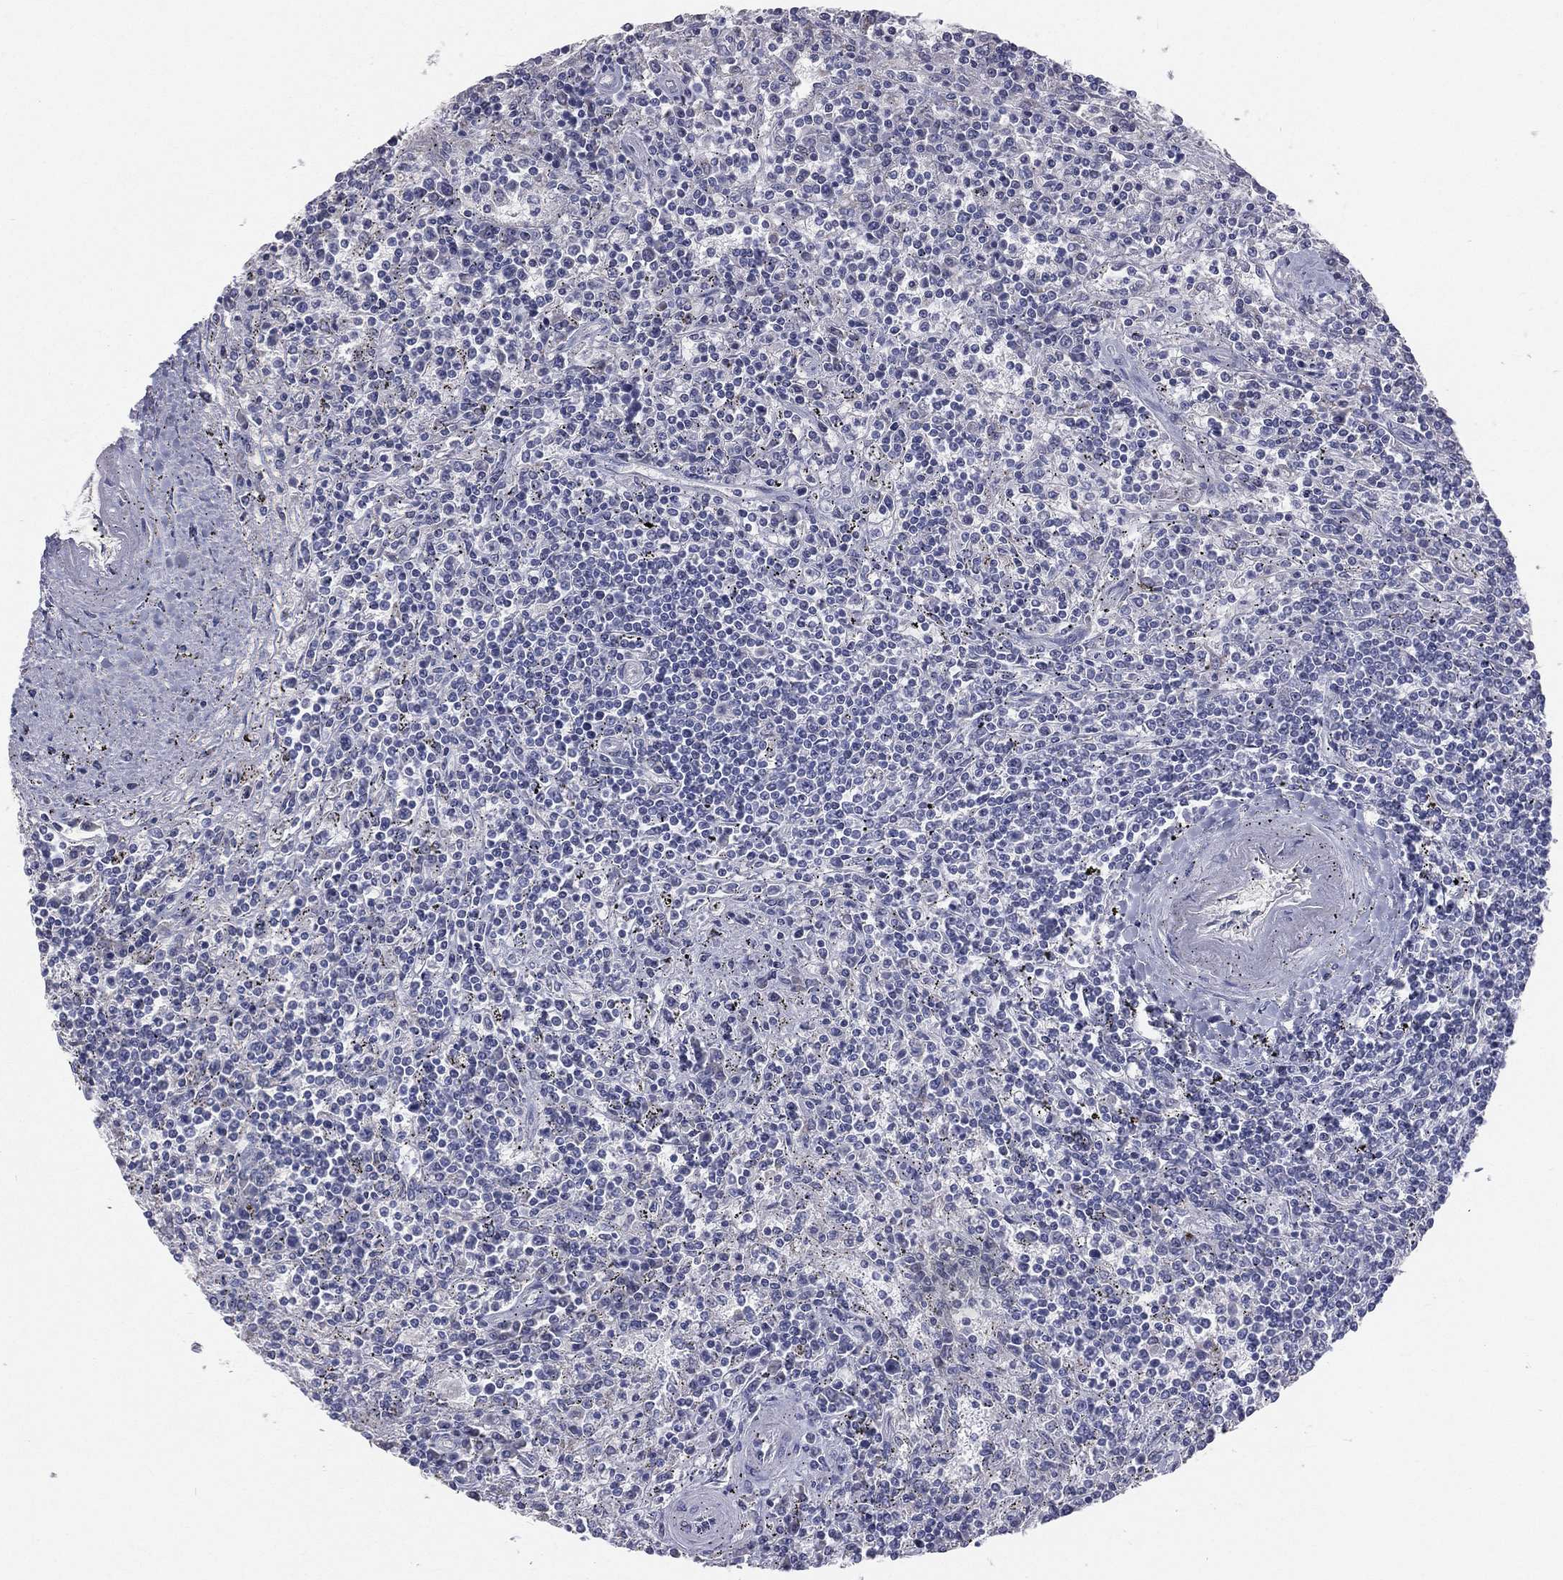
{"staining": {"intensity": "negative", "quantity": "none", "location": "none"}, "tissue": "lymphoma", "cell_type": "Tumor cells", "image_type": "cancer", "snomed": [{"axis": "morphology", "description": "Malignant lymphoma, non-Hodgkin's type, Low grade"}, {"axis": "topography", "description": "Spleen"}], "caption": "Immunohistochemistry (IHC) histopathology image of human lymphoma stained for a protein (brown), which reveals no expression in tumor cells.", "gene": "STK31", "patient": {"sex": "male", "age": 62}}